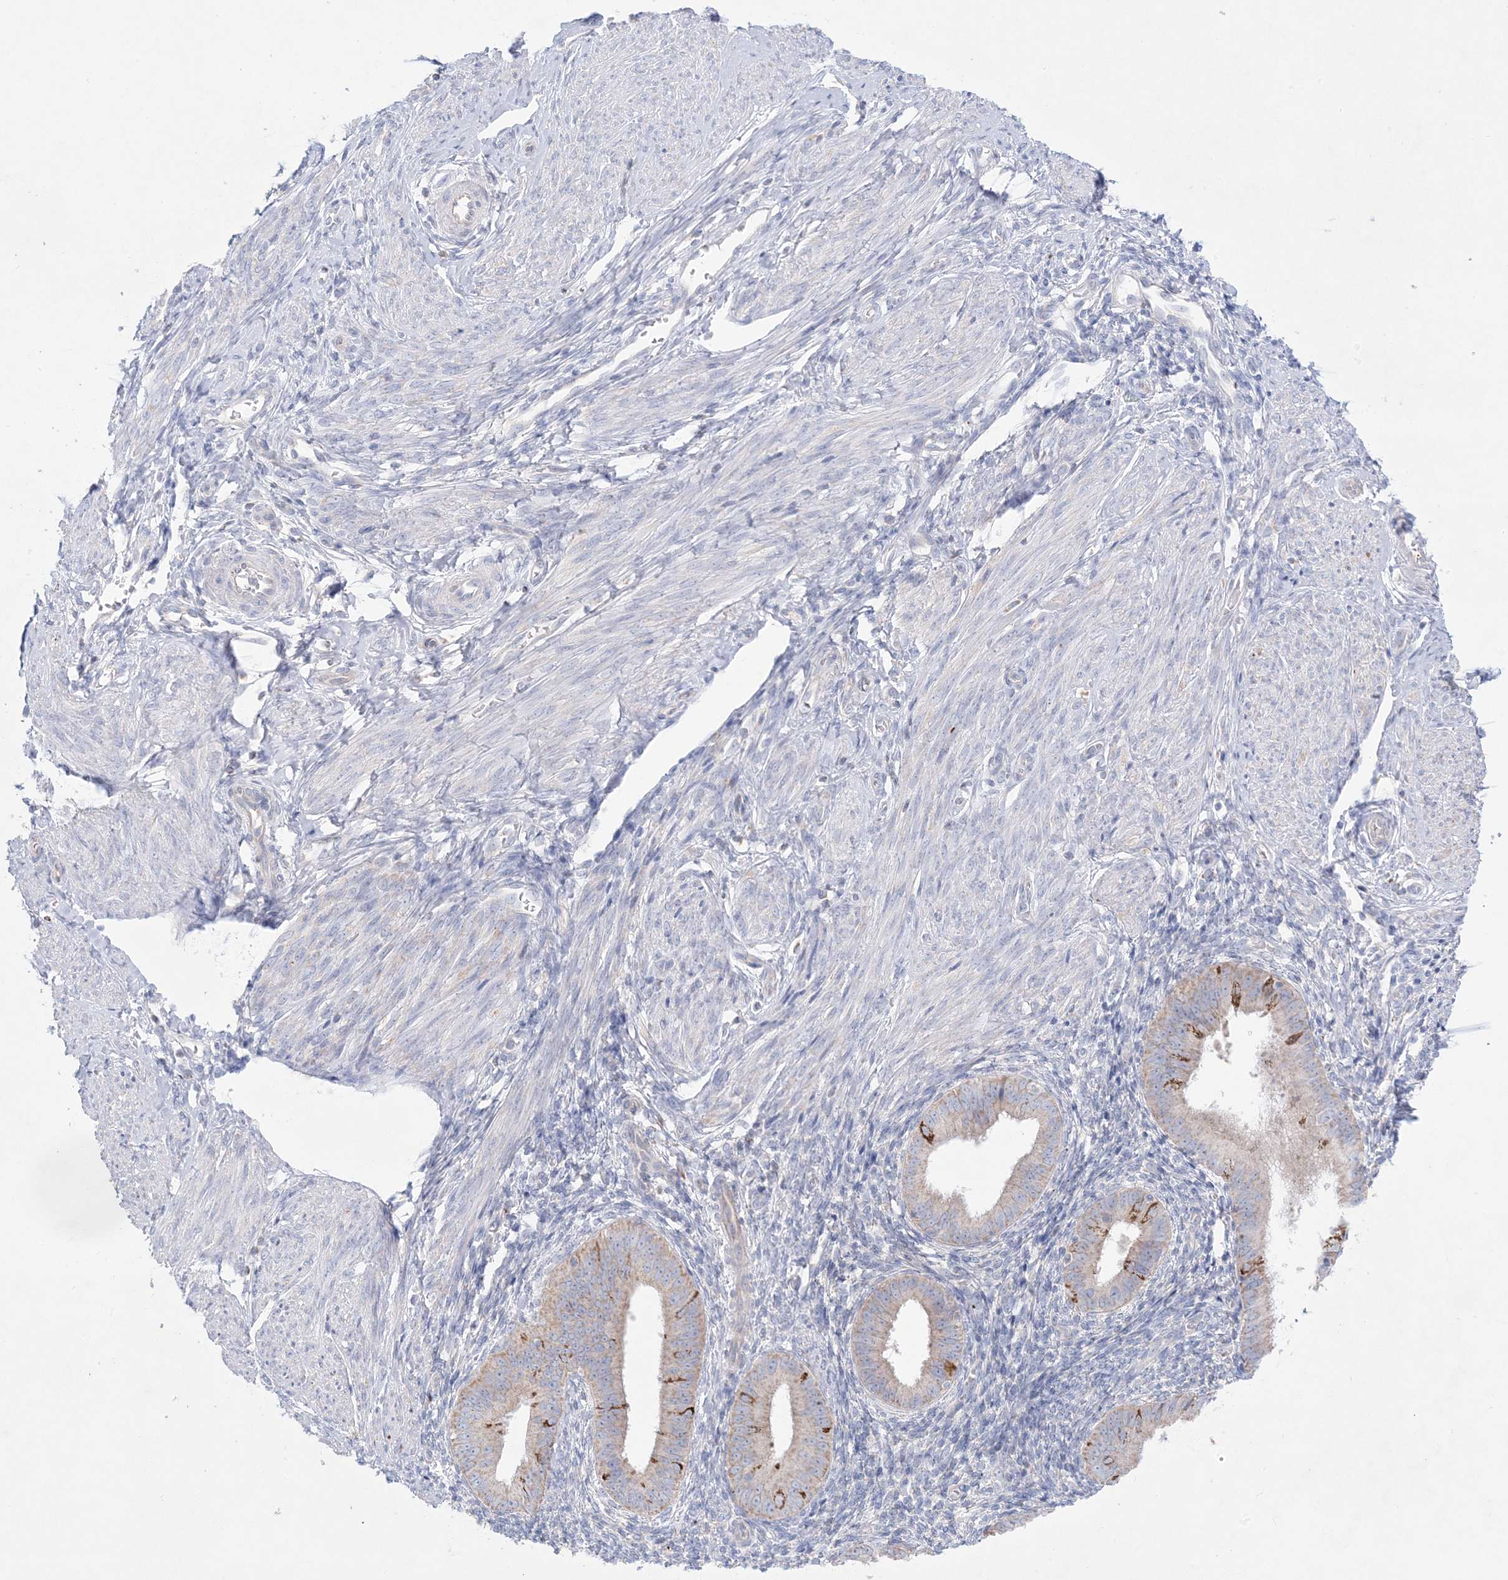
{"staining": {"intensity": "negative", "quantity": "none", "location": "none"}, "tissue": "endometrium", "cell_type": "Cells in endometrial stroma", "image_type": "normal", "snomed": [{"axis": "morphology", "description": "Normal tissue, NOS"}, {"axis": "topography", "description": "Uterus"}, {"axis": "topography", "description": "Endometrium"}], "caption": "Endometrium was stained to show a protein in brown. There is no significant positivity in cells in endometrial stroma. (Immunohistochemistry, brightfield microscopy, high magnification).", "gene": "KCTD6", "patient": {"sex": "female", "age": 48}}